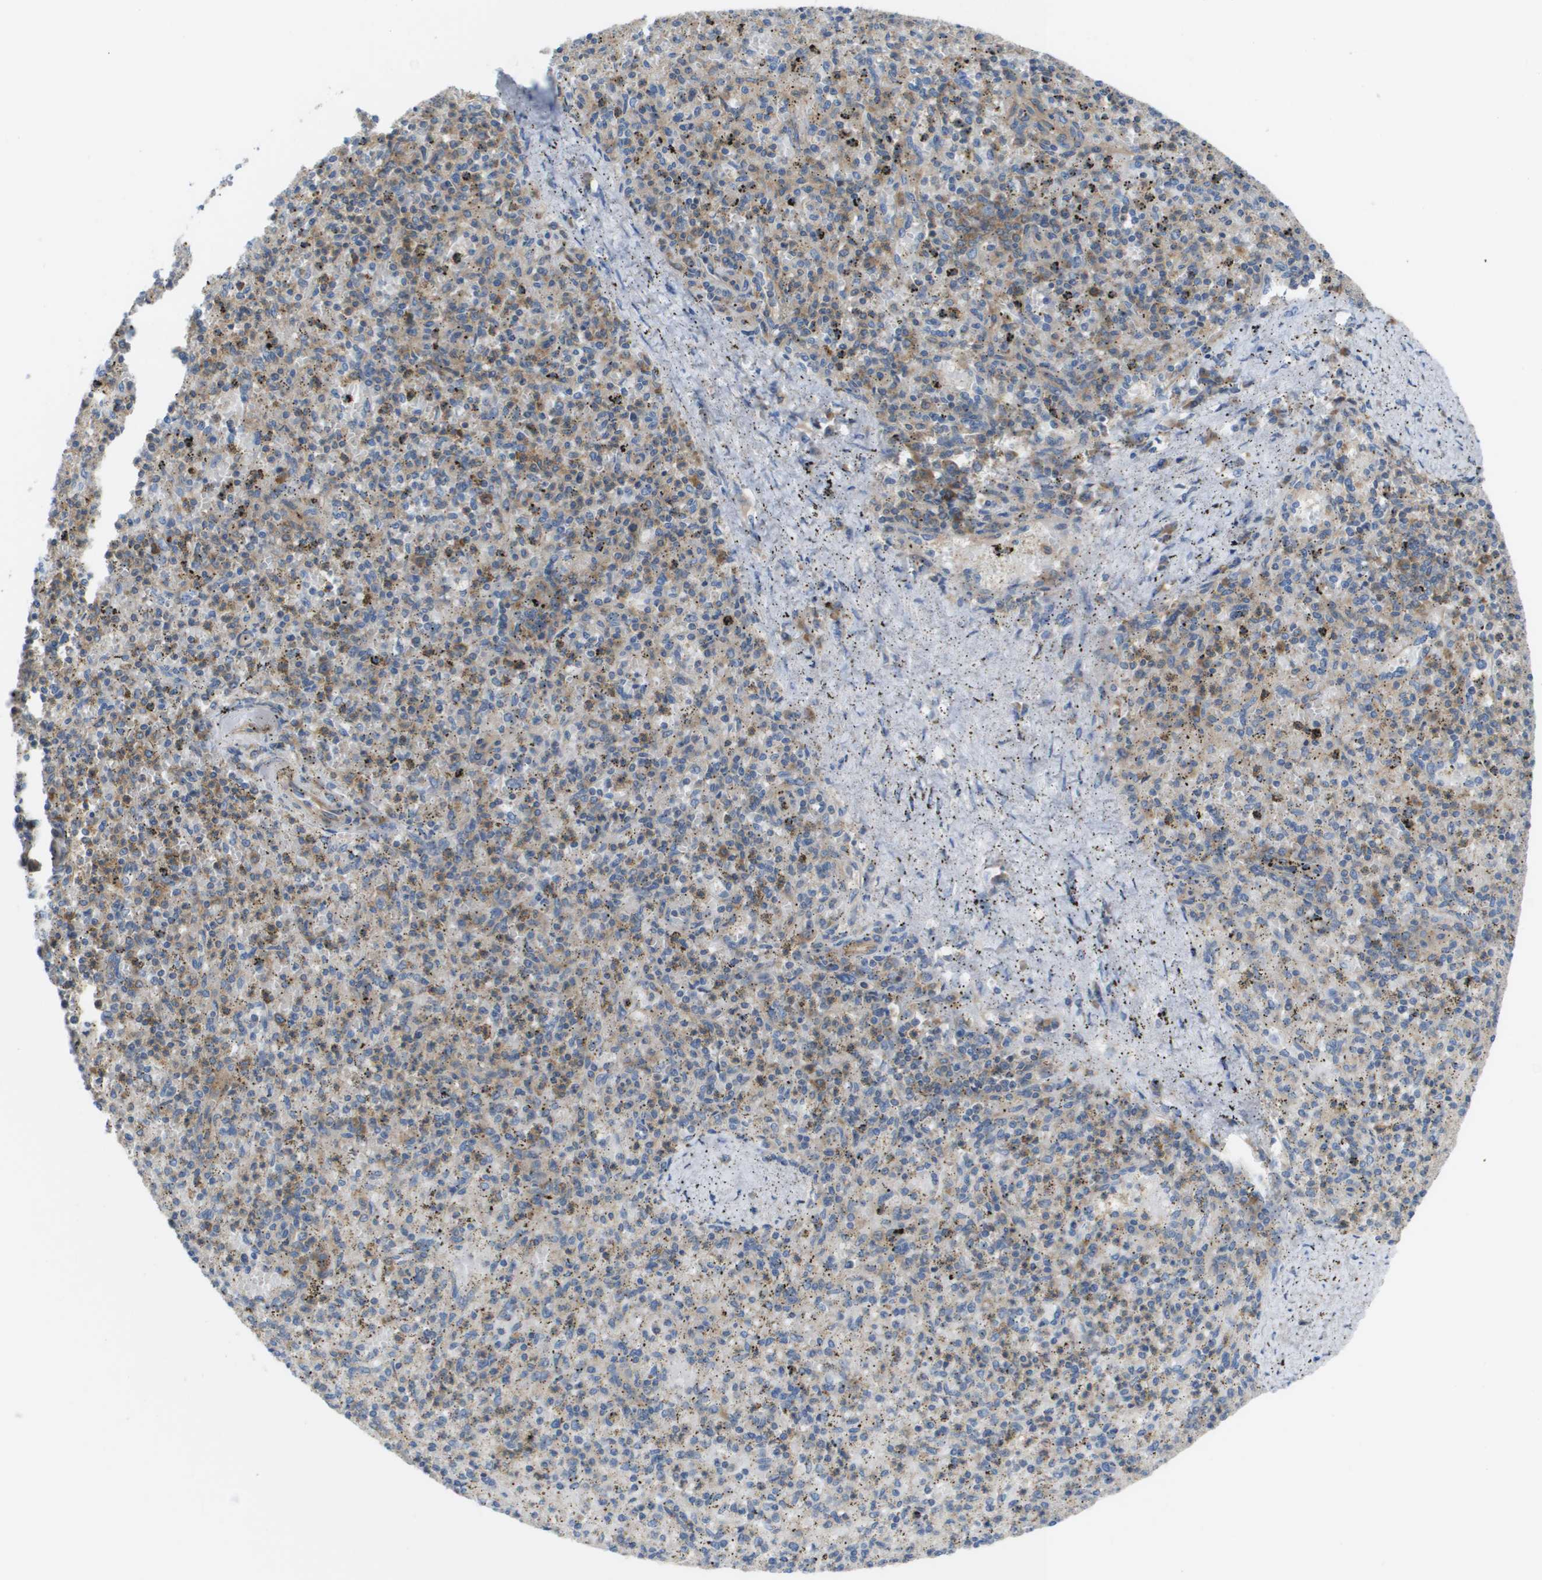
{"staining": {"intensity": "moderate", "quantity": ">75%", "location": "cytoplasmic/membranous"}, "tissue": "spleen", "cell_type": "Cells in red pulp", "image_type": "normal", "snomed": [{"axis": "morphology", "description": "Normal tissue, NOS"}, {"axis": "topography", "description": "Spleen"}], "caption": "Spleen stained for a protein (brown) reveals moderate cytoplasmic/membranous positive positivity in approximately >75% of cells in red pulp.", "gene": "EIF4G2", "patient": {"sex": "male", "age": 72}}